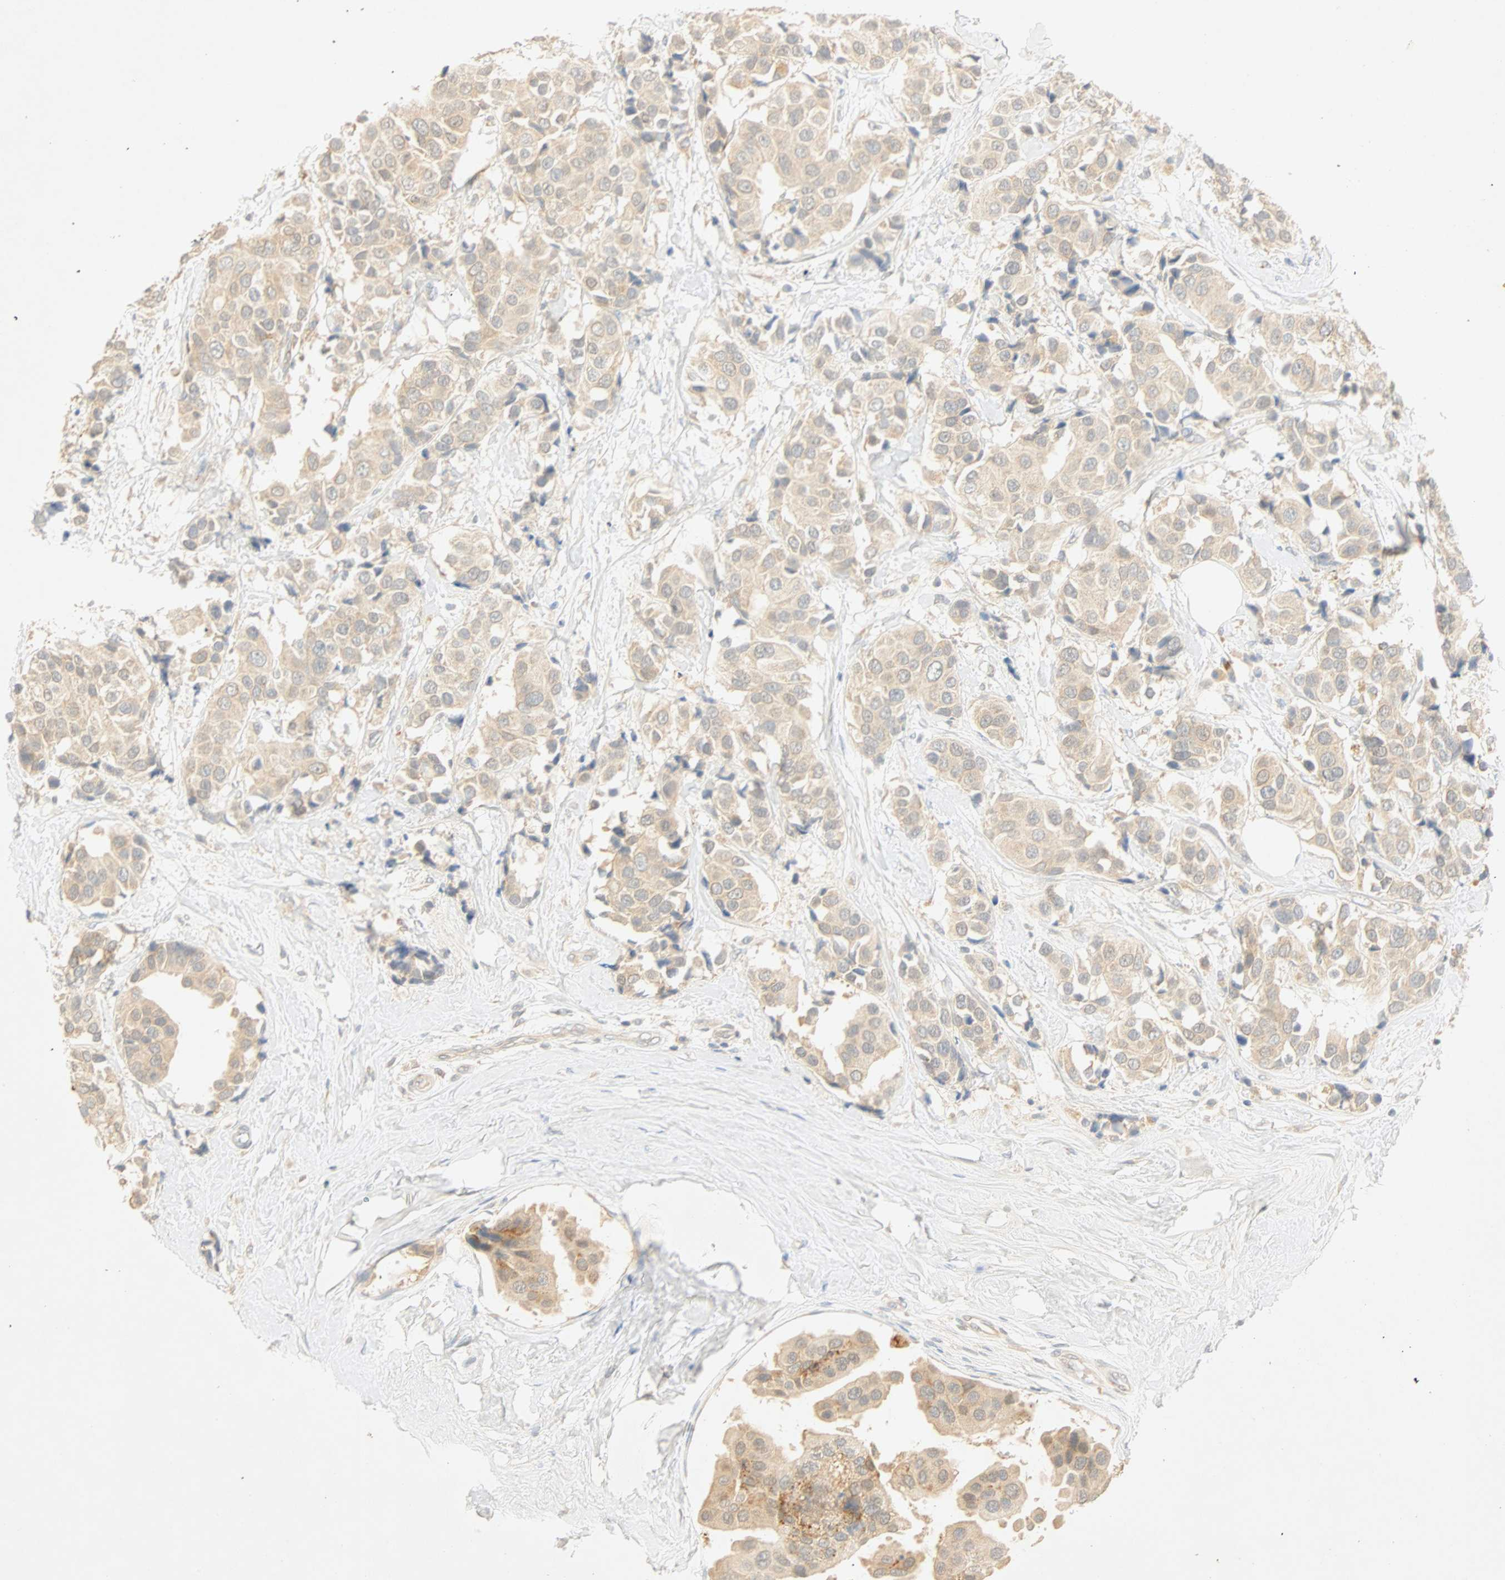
{"staining": {"intensity": "moderate", "quantity": ">75%", "location": "cytoplasmic/membranous"}, "tissue": "breast cancer", "cell_type": "Tumor cells", "image_type": "cancer", "snomed": [{"axis": "morphology", "description": "Normal tissue, NOS"}, {"axis": "morphology", "description": "Duct carcinoma"}, {"axis": "topography", "description": "Breast"}], "caption": "A photomicrograph showing moderate cytoplasmic/membranous staining in about >75% of tumor cells in invasive ductal carcinoma (breast), as visualized by brown immunohistochemical staining.", "gene": "SELENBP1", "patient": {"sex": "female", "age": 39}}